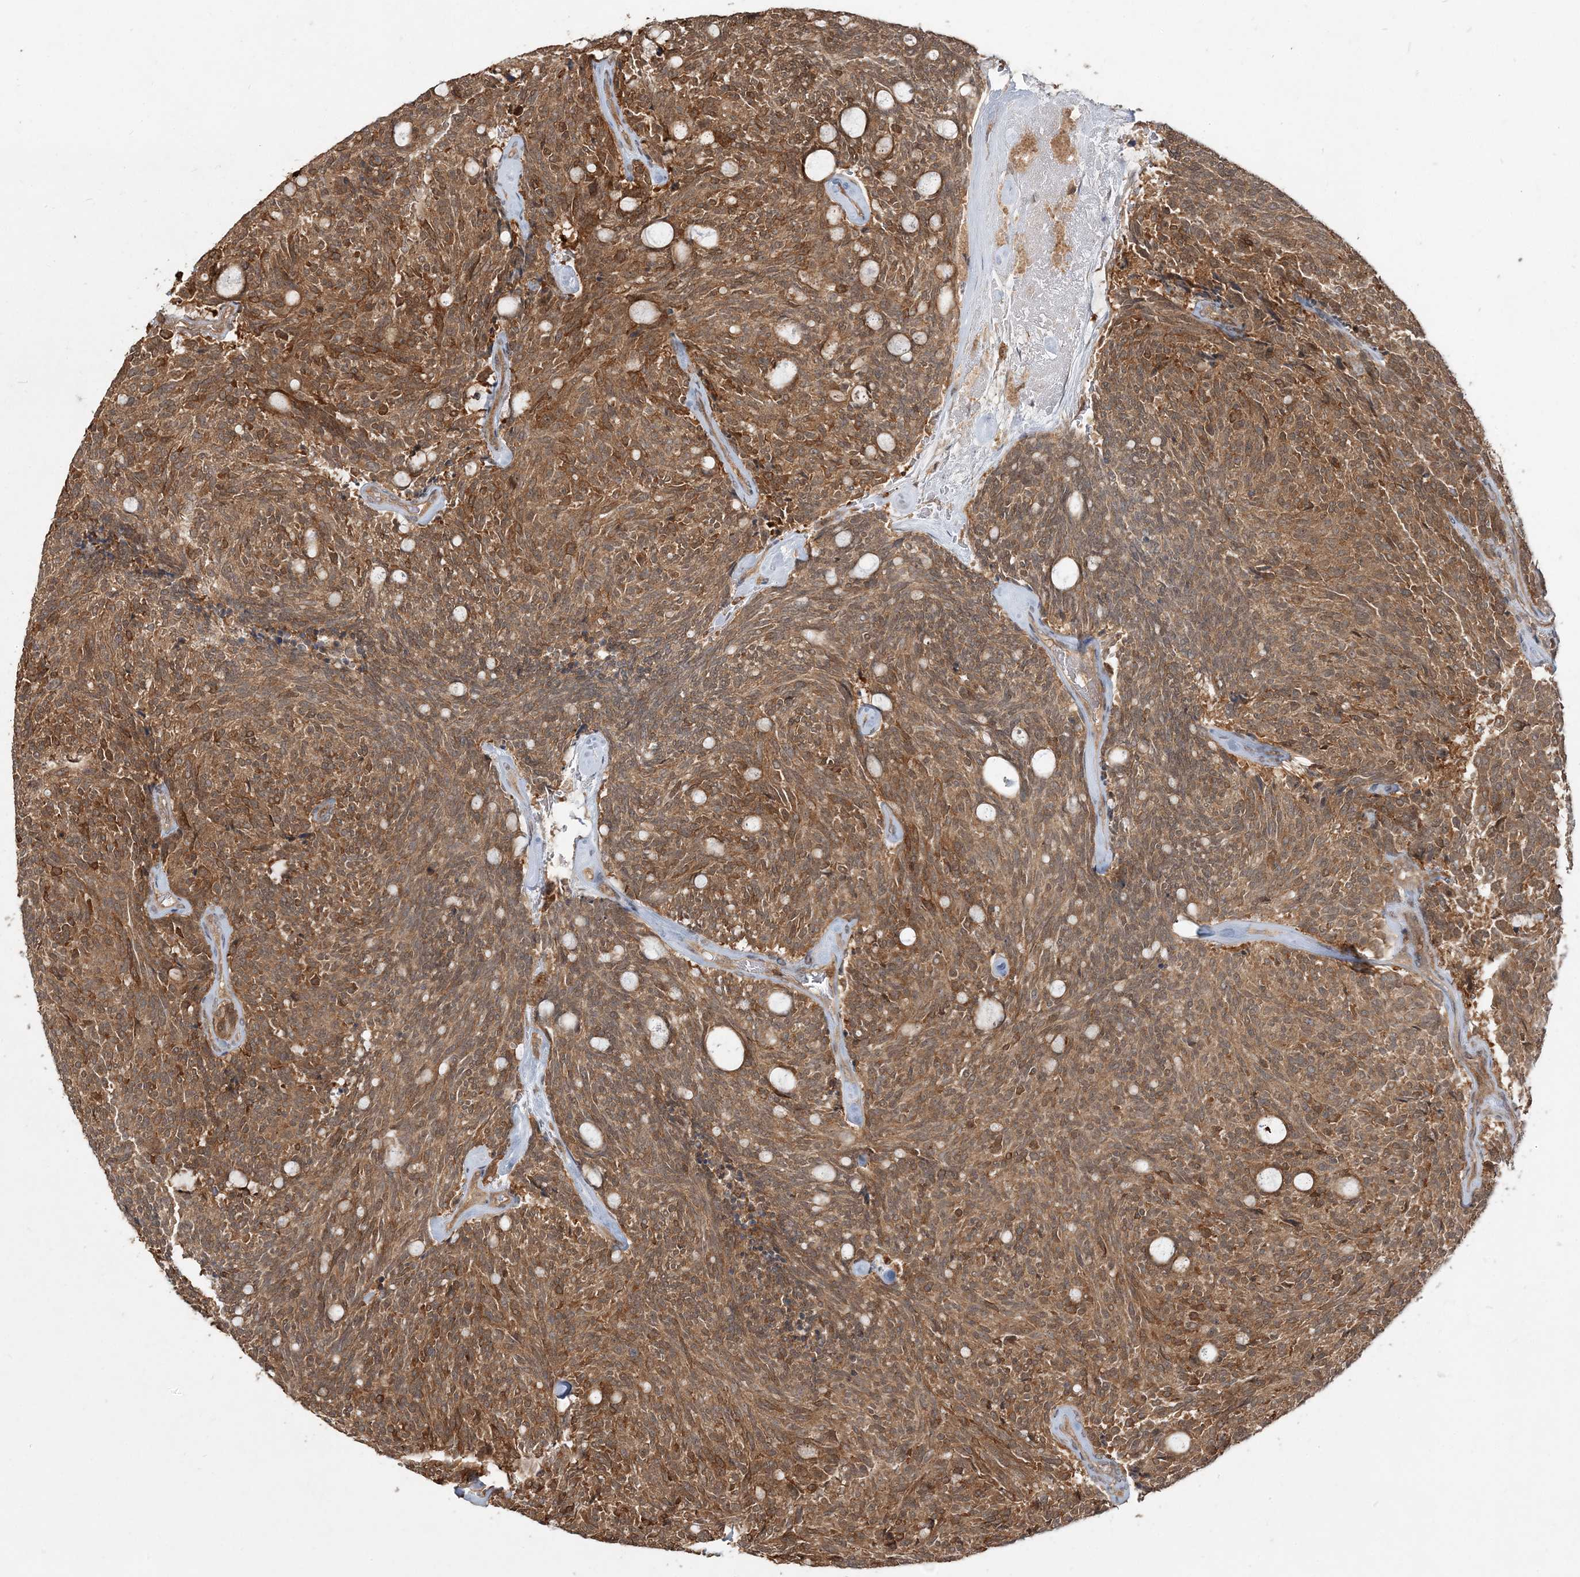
{"staining": {"intensity": "moderate", "quantity": ">75%", "location": "cytoplasmic/membranous,nuclear"}, "tissue": "carcinoid", "cell_type": "Tumor cells", "image_type": "cancer", "snomed": [{"axis": "morphology", "description": "Carcinoid, malignant, NOS"}, {"axis": "topography", "description": "Pancreas"}], "caption": "Protein expression analysis of carcinoid demonstrates moderate cytoplasmic/membranous and nuclear expression in approximately >75% of tumor cells.", "gene": "CAB39", "patient": {"sex": "female", "age": 54}}